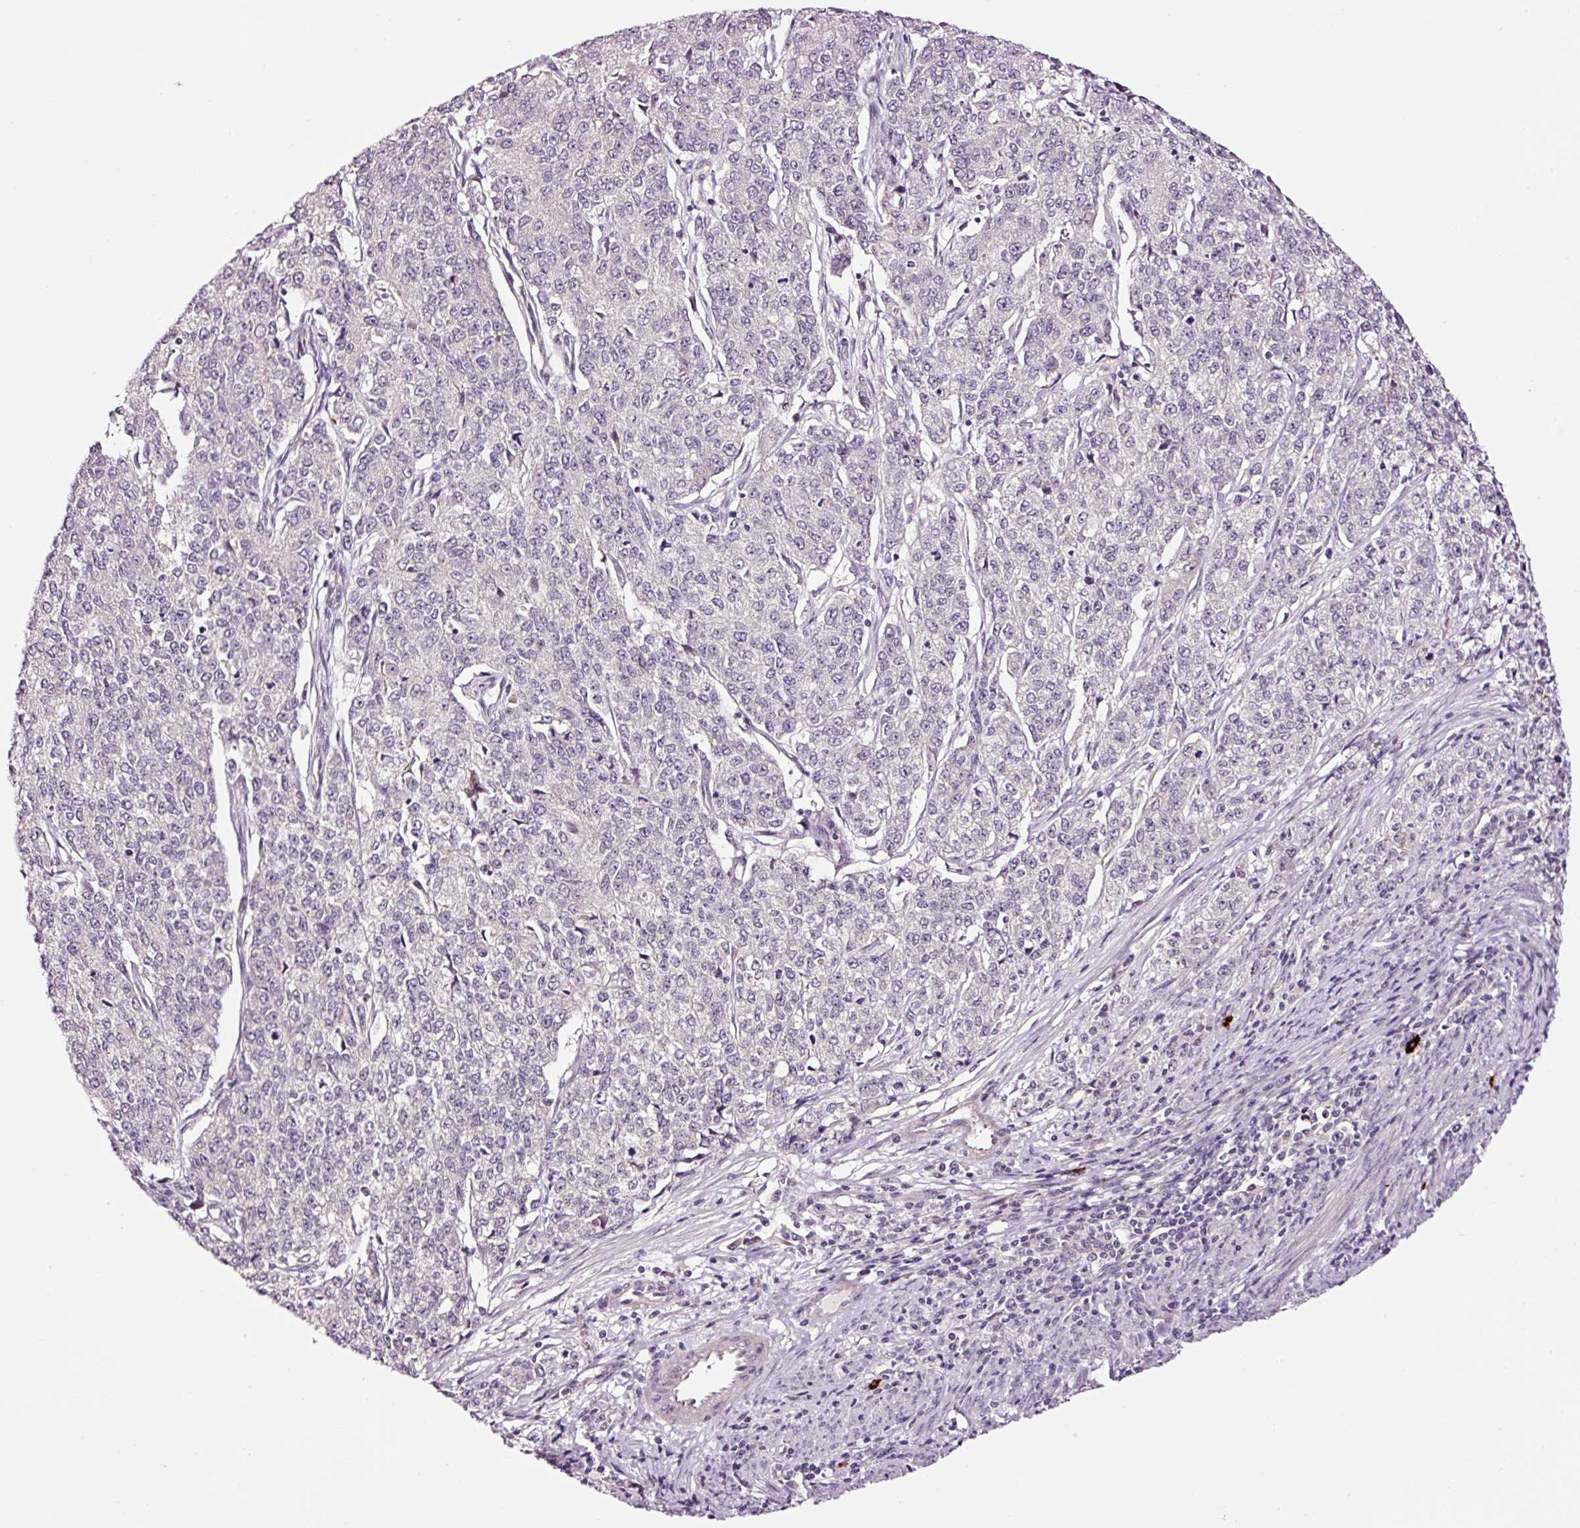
{"staining": {"intensity": "negative", "quantity": "none", "location": "none"}, "tissue": "endometrial cancer", "cell_type": "Tumor cells", "image_type": "cancer", "snomed": [{"axis": "morphology", "description": "Adenocarcinoma, NOS"}, {"axis": "topography", "description": "Endometrium"}], "caption": "High power microscopy micrograph of an immunohistochemistry photomicrograph of adenocarcinoma (endometrial), revealing no significant positivity in tumor cells.", "gene": "UTP14A", "patient": {"sex": "female", "age": 50}}